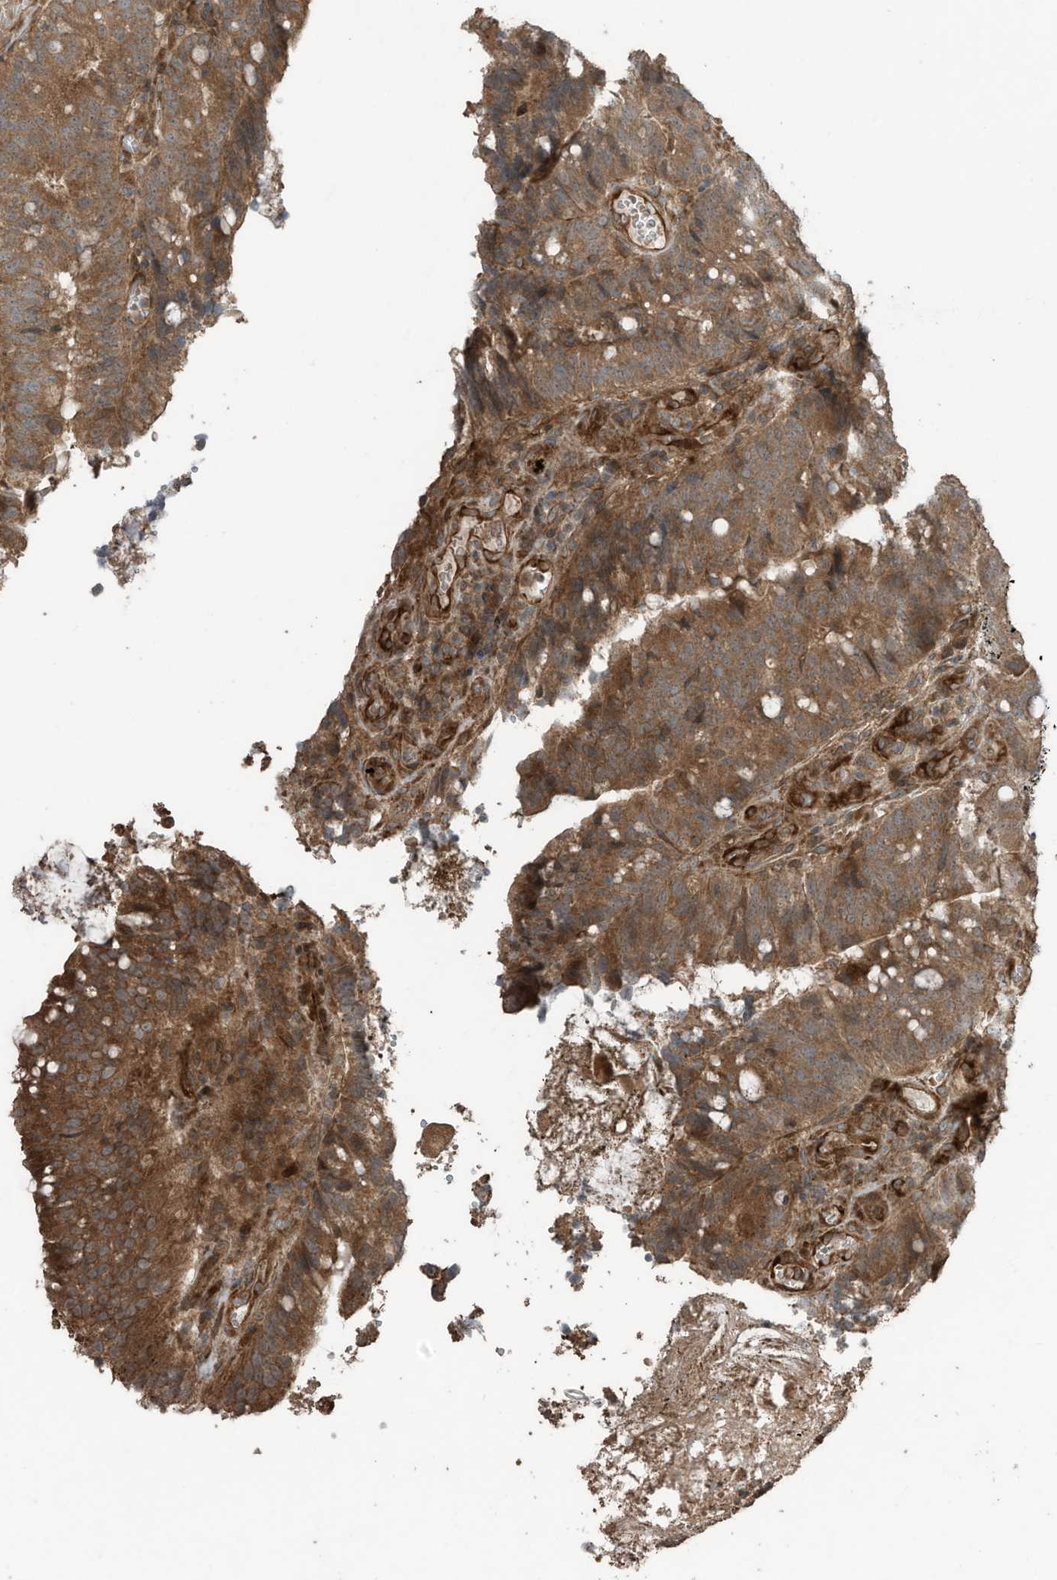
{"staining": {"intensity": "moderate", "quantity": ">75%", "location": "cytoplasmic/membranous"}, "tissue": "colorectal cancer", "cell_type": "Tumor cells", "image_type": "cancer", "snomed": [{"axis": "morphology", "description": "Adenocarcinoma, NOS"}, {"axis": "topography", "description": "Colon"}], "caption": "Human colorectal adenocarcinoma stained with a brown dye shows moderate cytoplasmic/membranous positive expression in about >75% of tumor cells.", "gene": "ZNF653", "patient": {"sex": "female", "age": 66}}